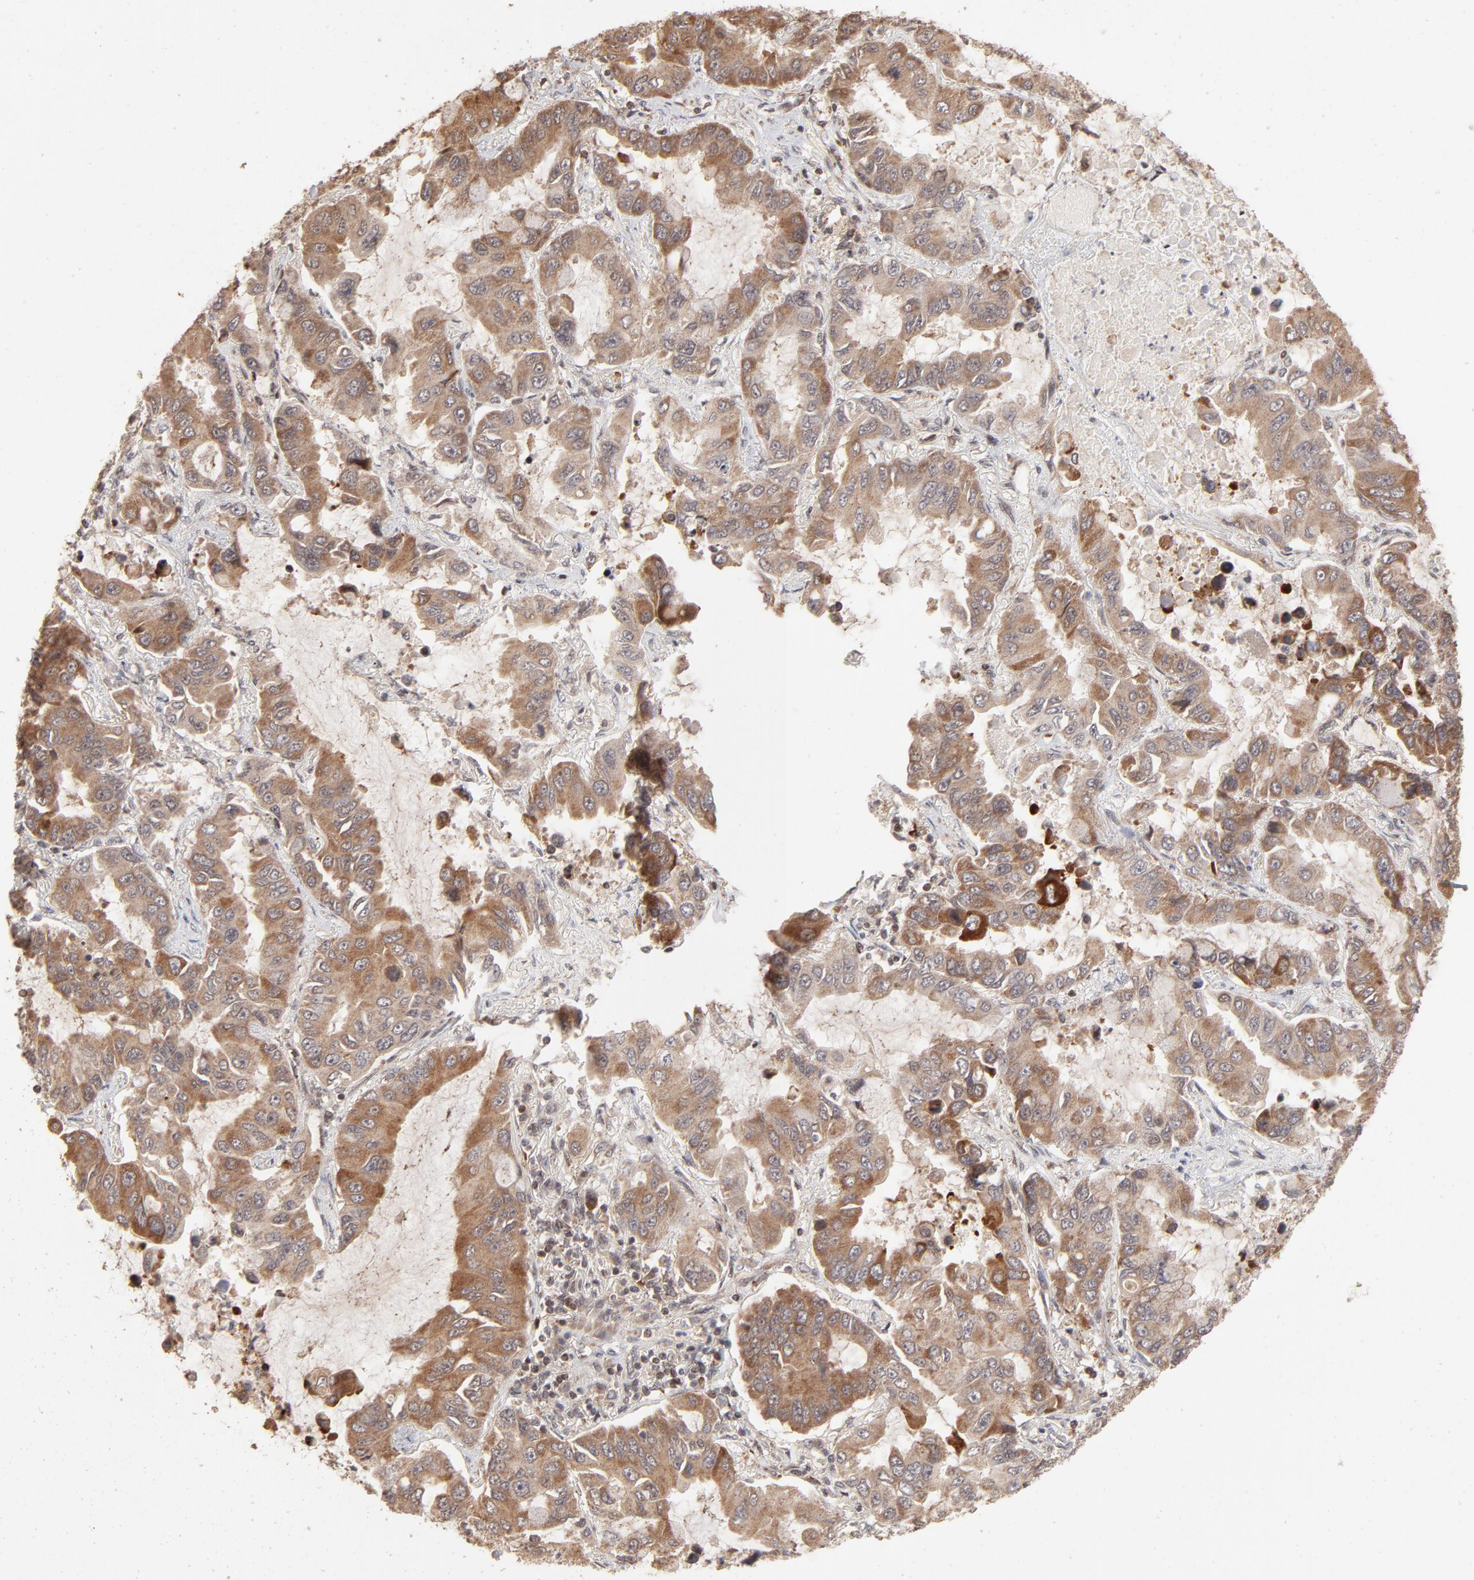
{"staining": {"intensity": "moderate", "quantity": ">75%", "location": "cytoplasmic/membranous"}, "tissue": "lung cancer", "cell_type": "Tumor cells", "image_type": "cancer", "snomed": [{"axis": "morphology", "description": "Adenocarcinoma, NOS"}, {"axis": "topography", "description": "Lung"}], "caption": "Immunohistochemistry image of neoplastic tissue: human lung cancer stained using immunohistochemistry reveals medium levels of moderate protein expression localized specifically in the cytoplasmic/membranous of tumor cells, appearing as a cytoplasmic/membranous brown color.", "gene": "ARIH1", "patient": {"sex": "male", "age": 64}}